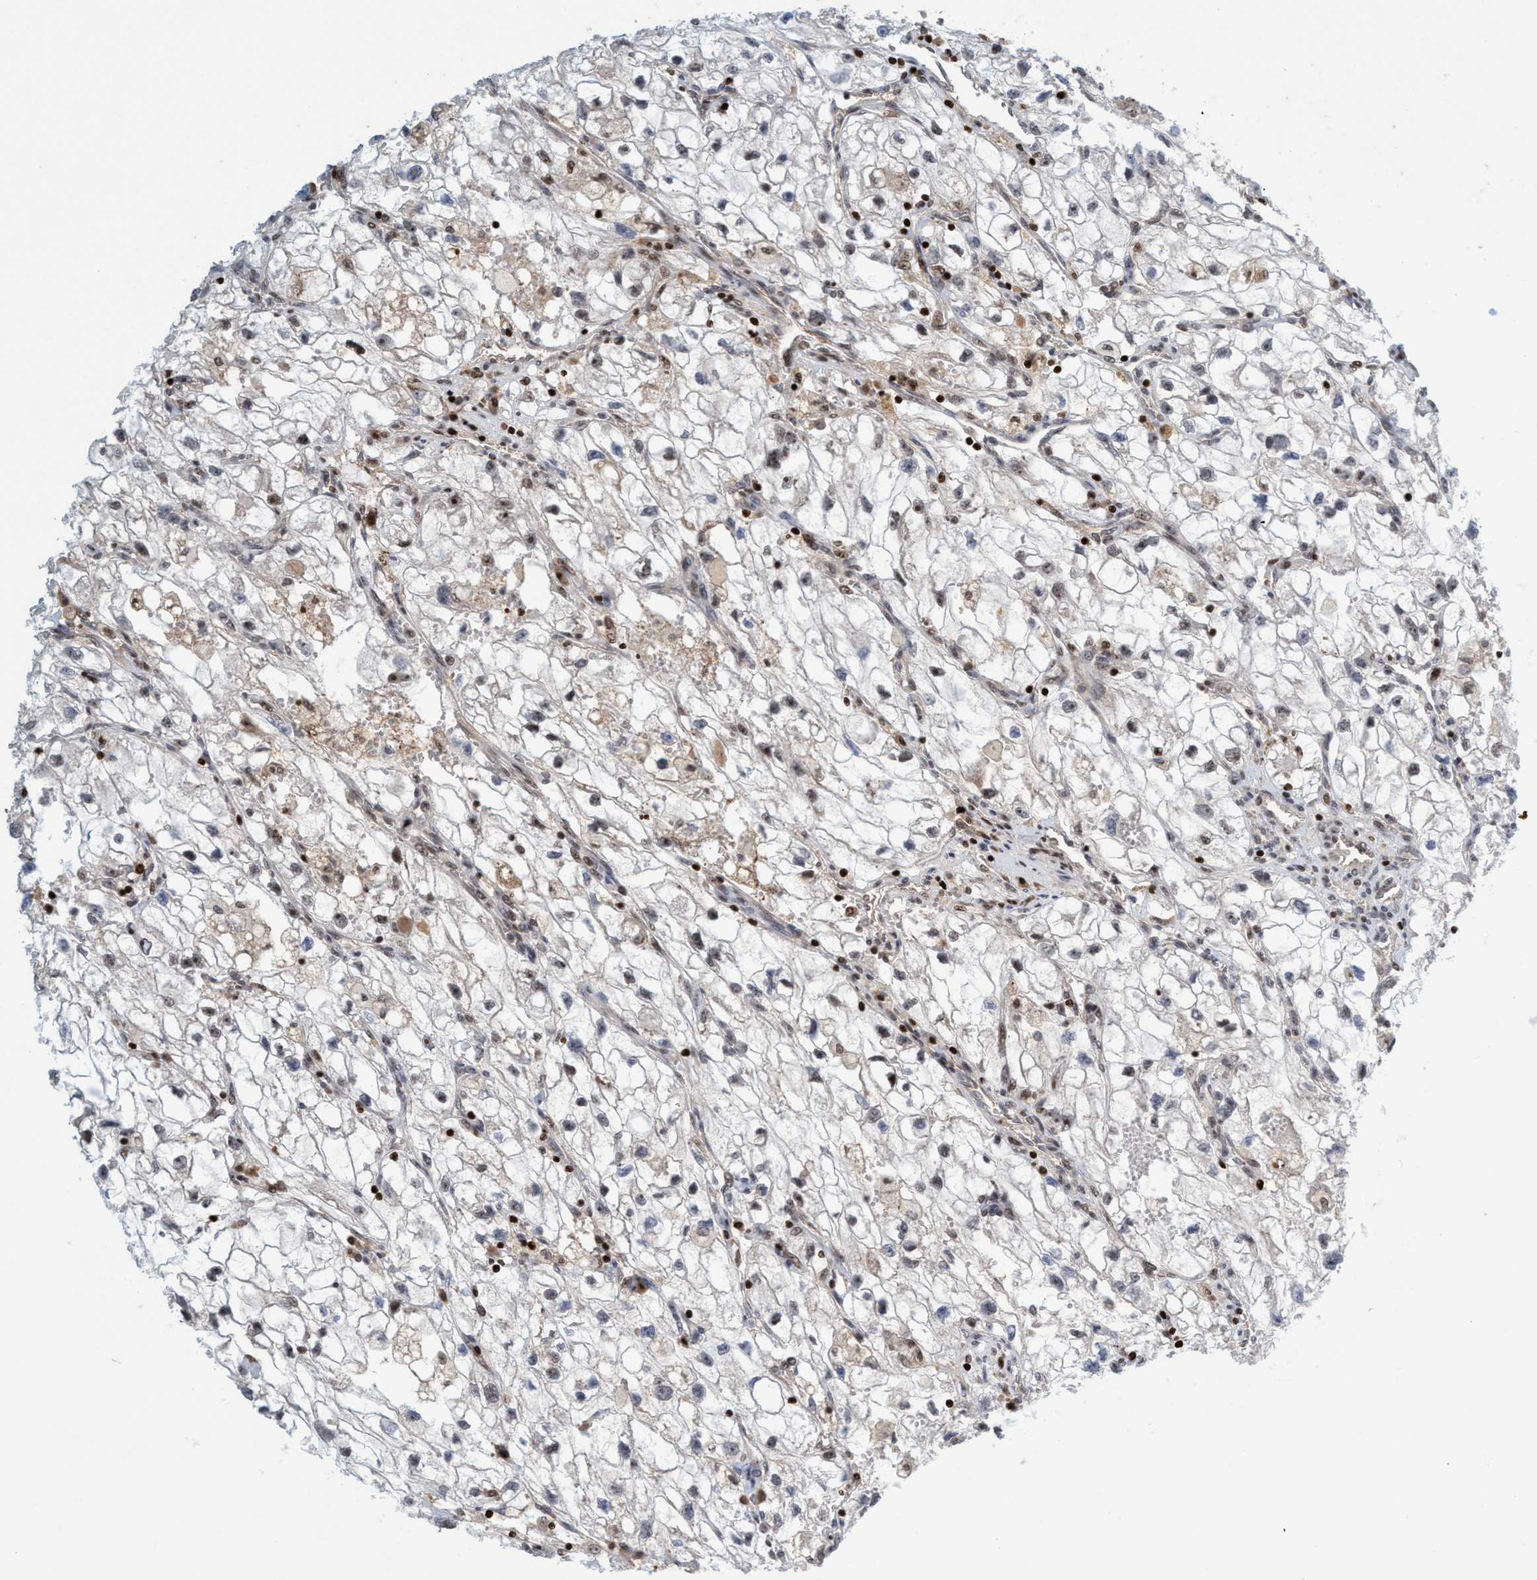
{"staining": {"intensity": "weak", "quantity": "<25%", "location": "nuclear"}, "tissue": "renal cancer", "cell_type": "Tumor cells", "image_type": "cancer", "snomed": [{"axis": "morphology", "description": "Adenocarcinoma, NOS"}, {"axis": "topography", "description": "Kidney"}], "caption": "The image displays no significant positivity in tumor cells of renal cancer (adenocarcinoma).", "gene": "SMCR8", "patient": {"sex": "female", "age": 70}}